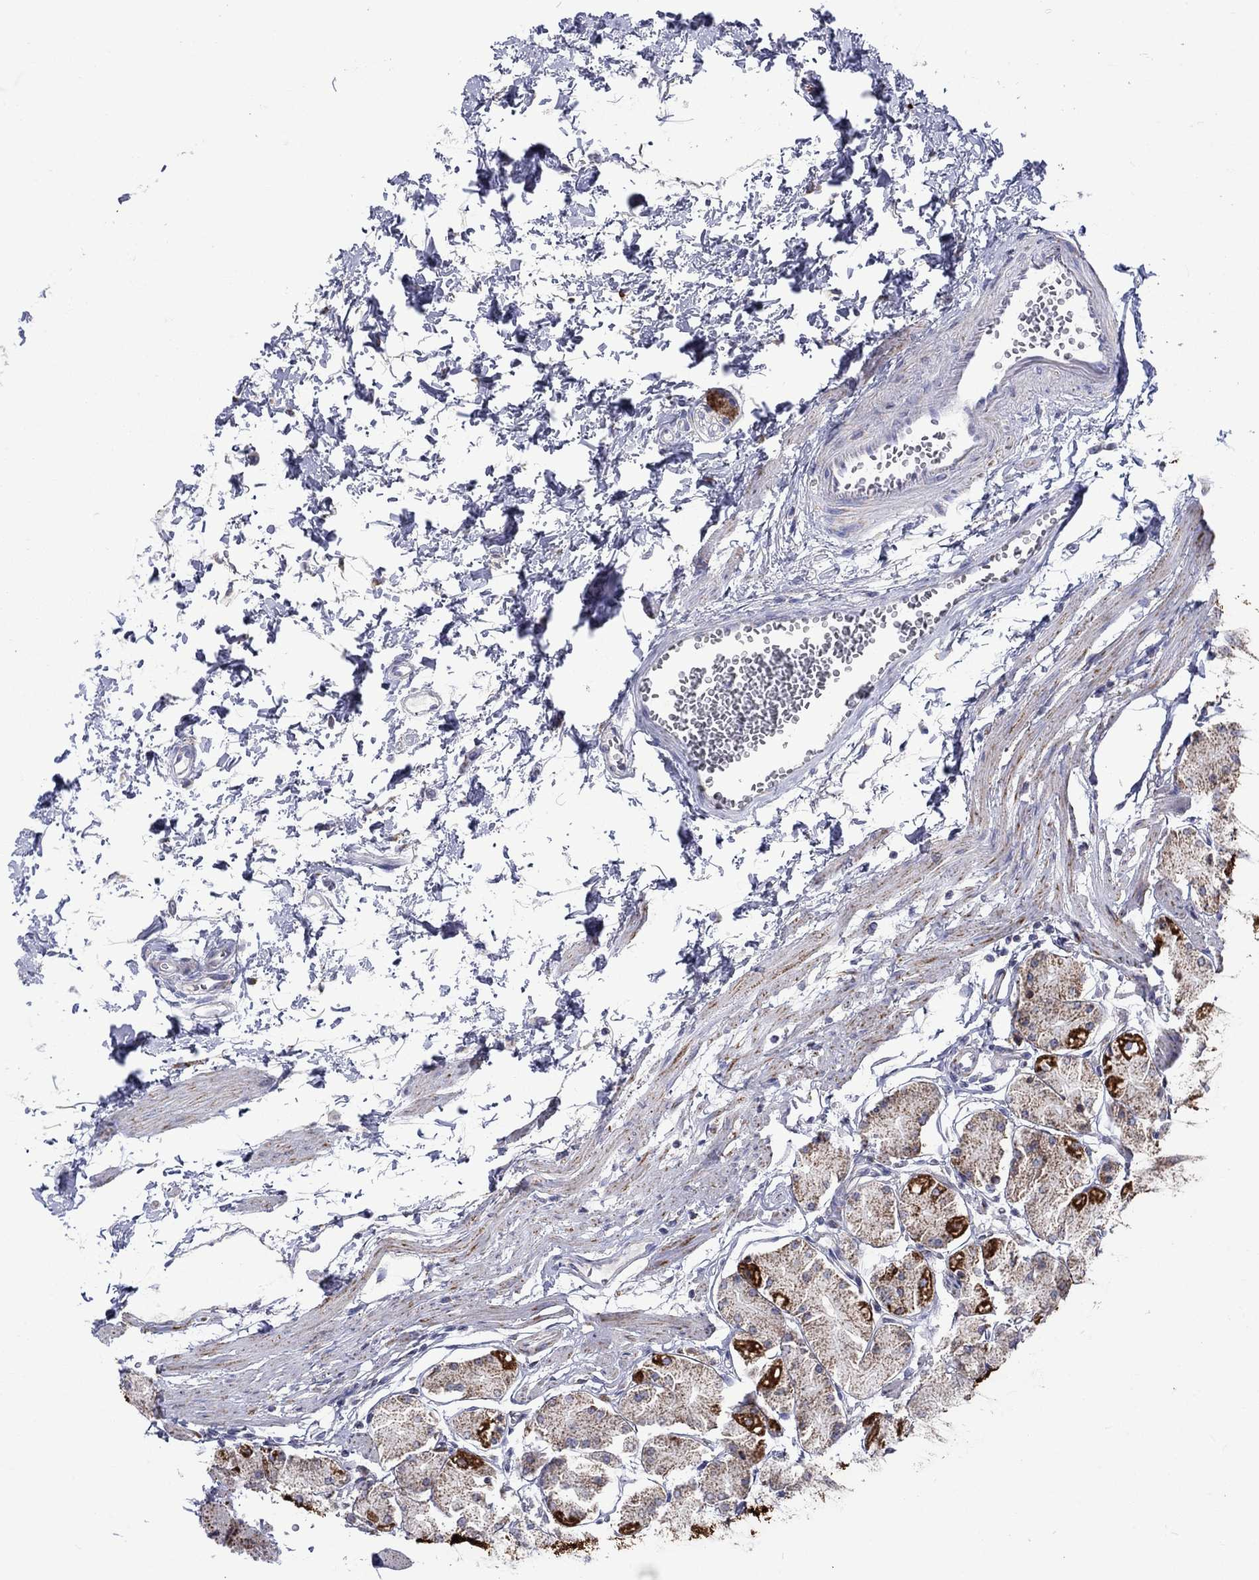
{"staining": {"intensity": "strong", "quantity": "25%-75%", "location": "cytoplasmic/membranous"}, "tissue": "stomach", "cell_type": "Glandular cells", "image_type": "normal", "snomed": [{"axis": "morphology", "description": "Normal tissue, NOS"}, {"axis": "topography", "description": "Stomach, upper"}], "caption": "Protein expression by IHC demonstrates strong cytoplasmic/membranous staining in about 25%-75% of glandular cells in normal stomach.", "gene": "CISD1", "patient": {"sex": "male", "age": 60}}